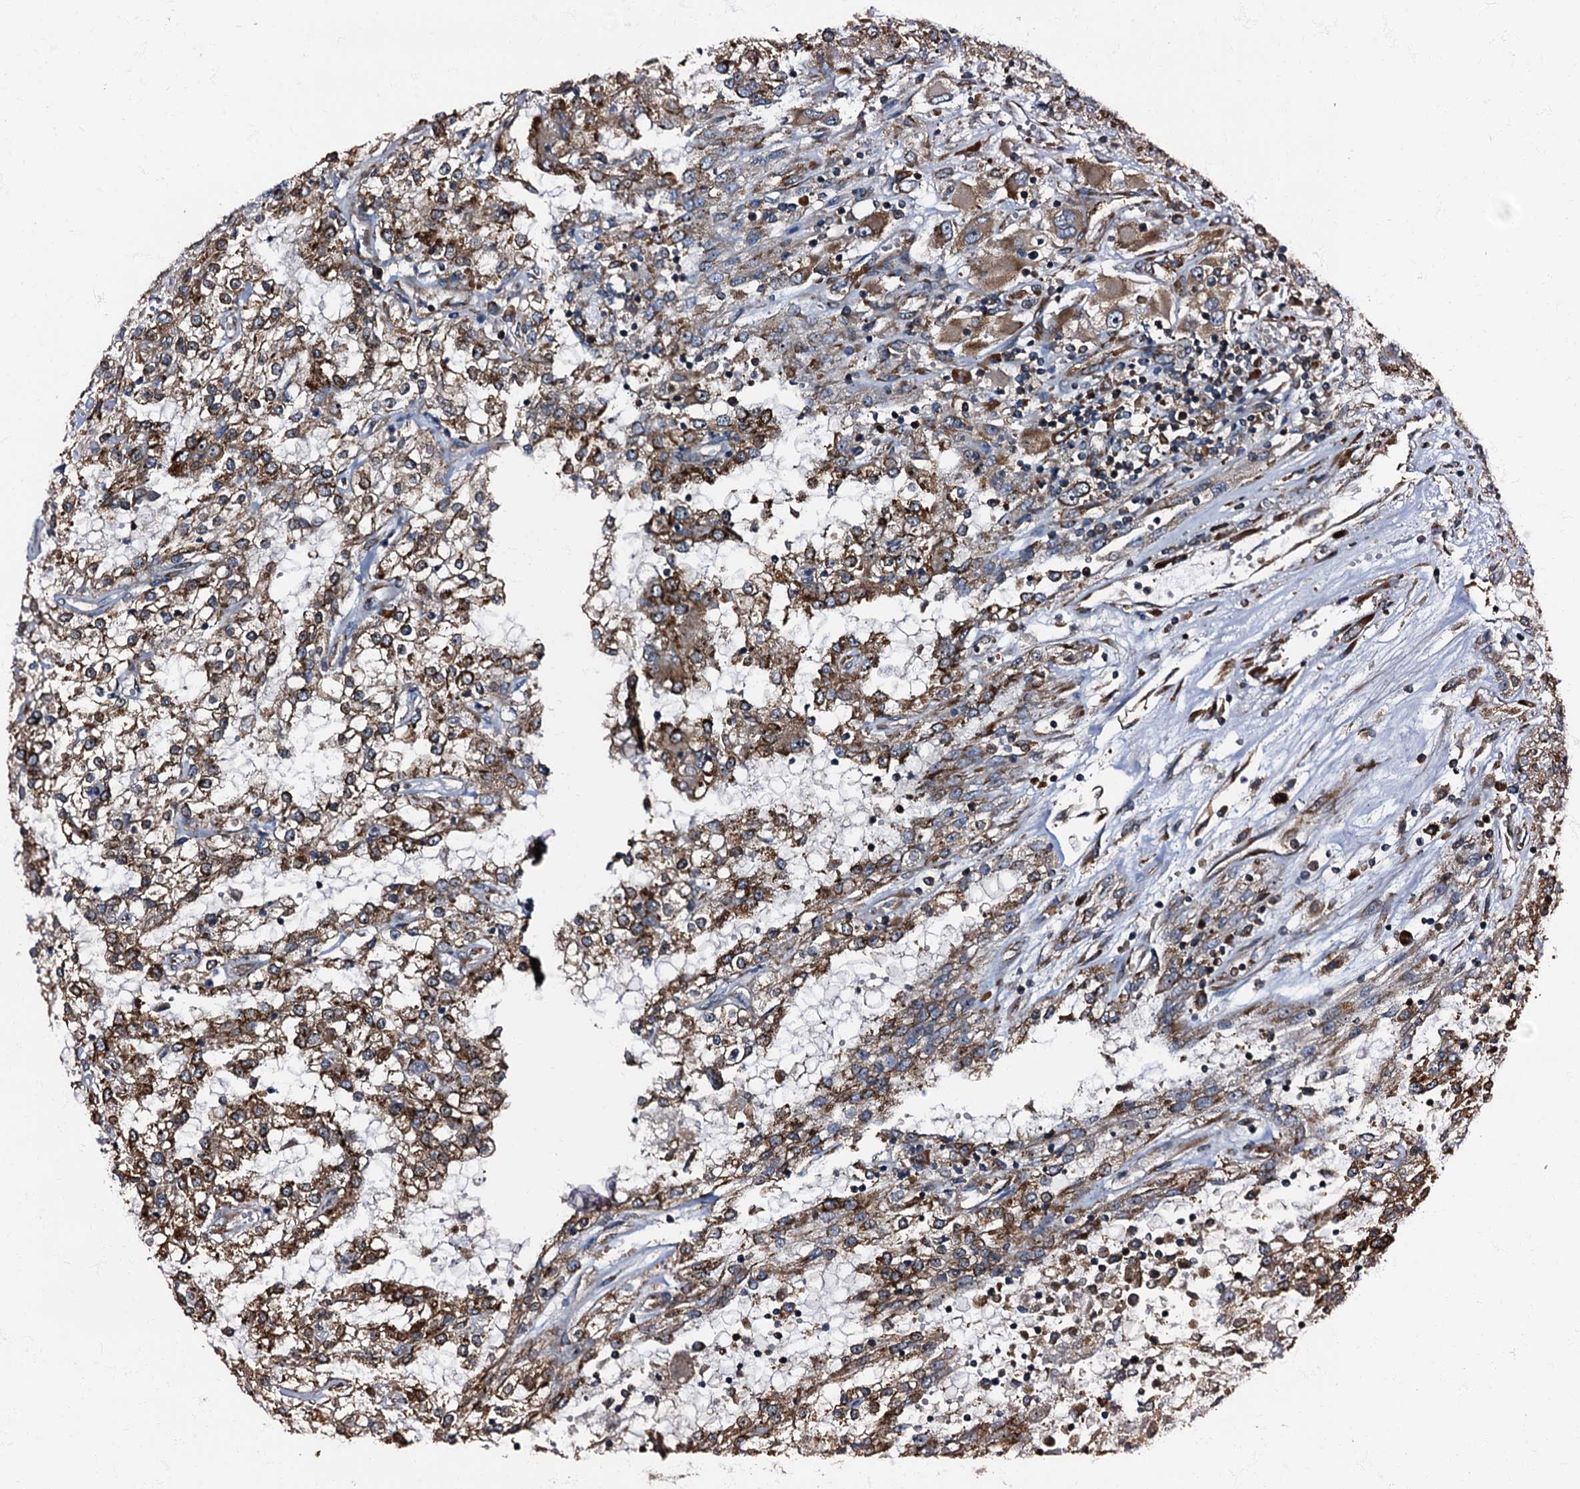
{"staining": {"intensity": "moderate", "quantity": ">75%", "location": "cytoplasmic/membranous"}, "tissue": "renal cancer", "cell_type": "Tumor cells", "image_type": "cancer", "snomed": [{"axis": "morphology", "description": "Adenocarcinoma, NOS"}, {"axis": "topography", "description": "Kidney"}], "caption": "A high-resolution image shows immunohistochemistry (IHC) staining of adenocarcinoma (renal), which reveals moderate cytoplasmic/membranous staining in approximately >75% of tumor cells. Immunohistochemistry (ihc) stains the protein of interest in brown and the nuclei are stained blue.", "gene": "ATP2C1", "patient": {"sex": "female", "age": 52}}